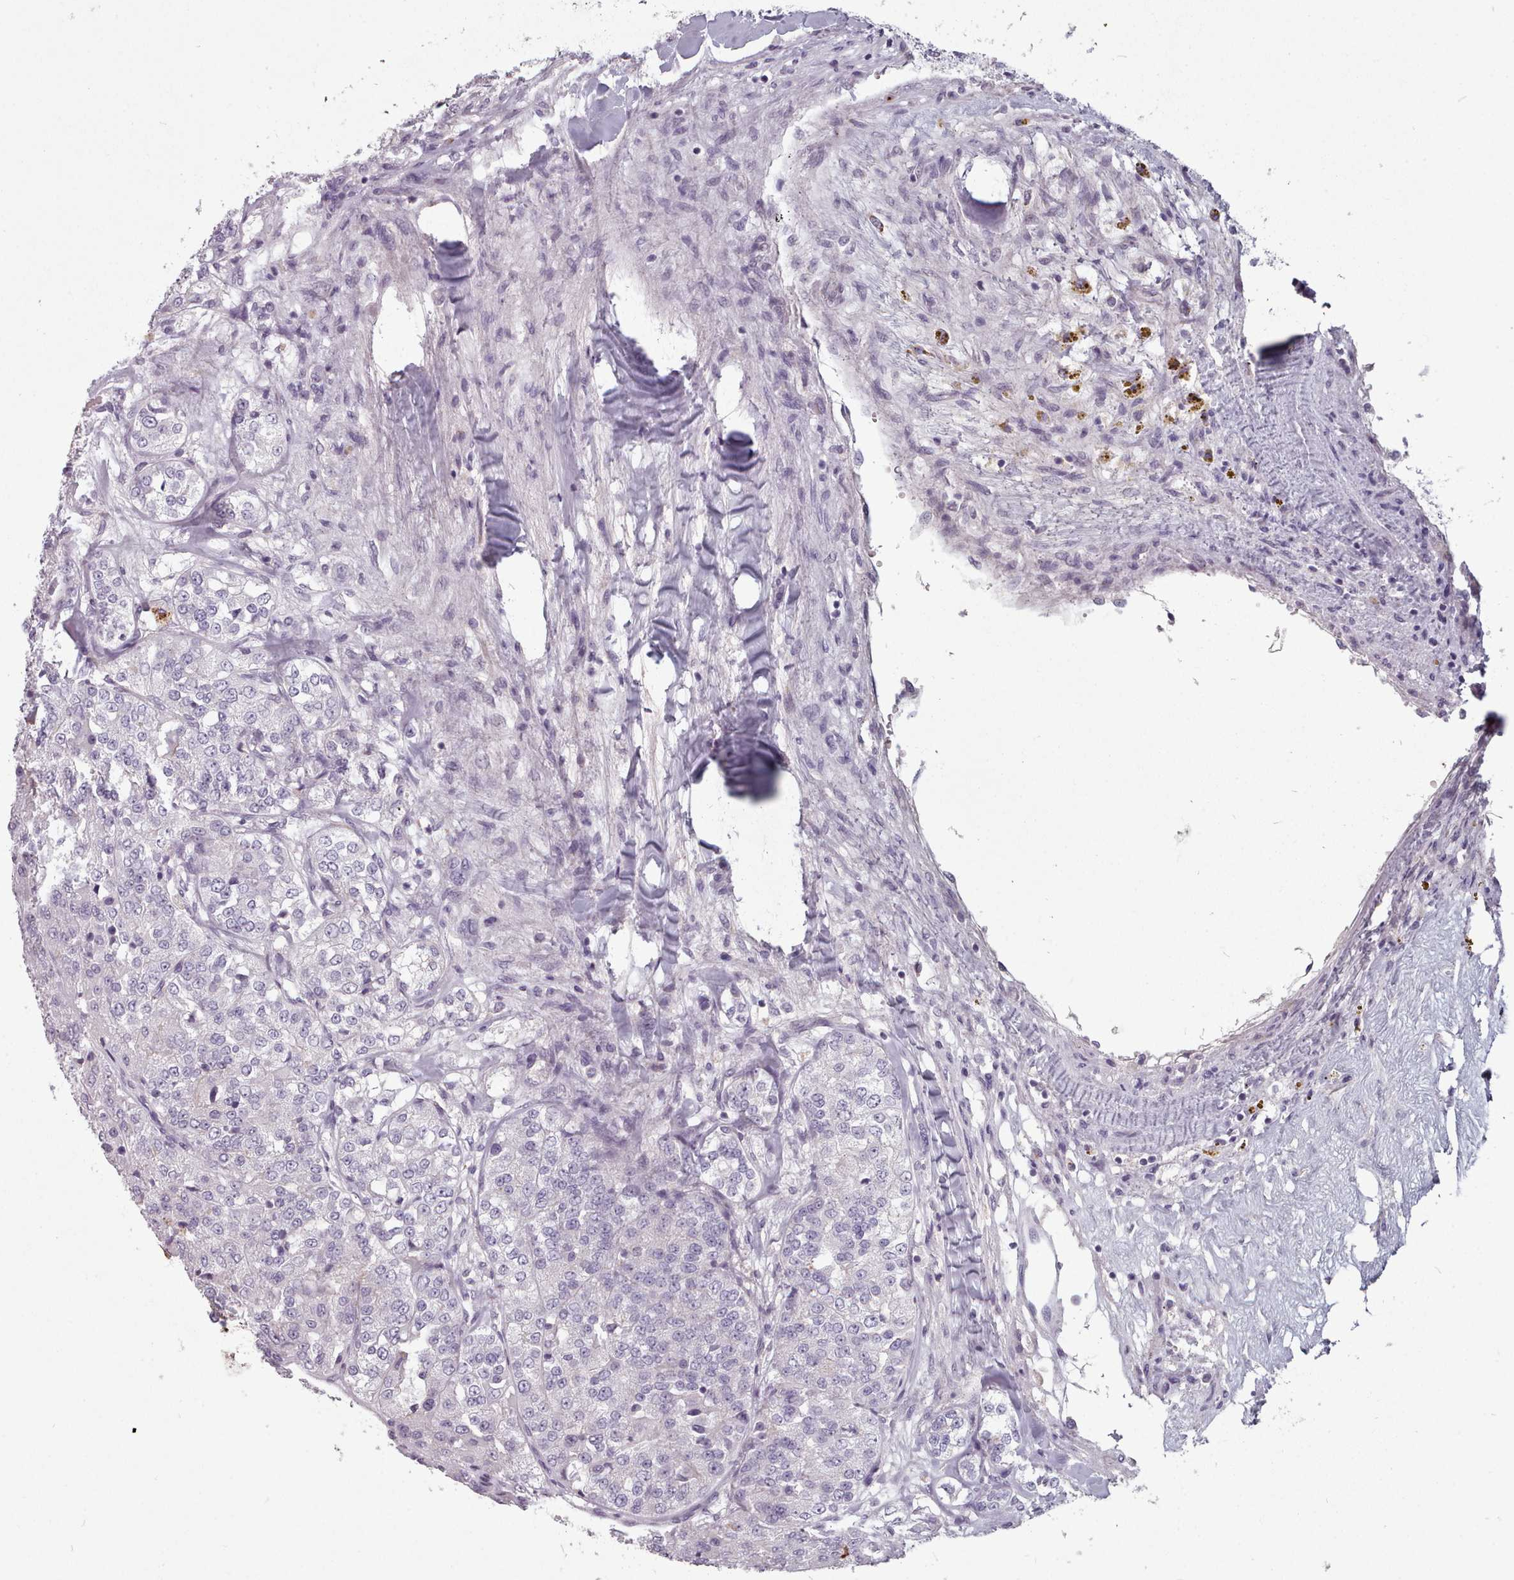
{"staining": {"intensity": "negative", "quantity": "none", "location": "none"}, "tissue": "renal cancer", "cell_type": "Tumor cells", "image_type": "cancer", "snomed": [{"axis": "morphology", "description": "Adenocarcinoma, NOS"}, {"axis": "topography", "description": "Kidney"}], "caption": "Image shows no significant protein staining in tumor cells of renal adenocarcinoma. (DAB immunohistochemistry (IHC) visualized using brightfield microscopy, high magnification).", "gene": "PBX4", "patient": {"sex": "female", "age": 63}}